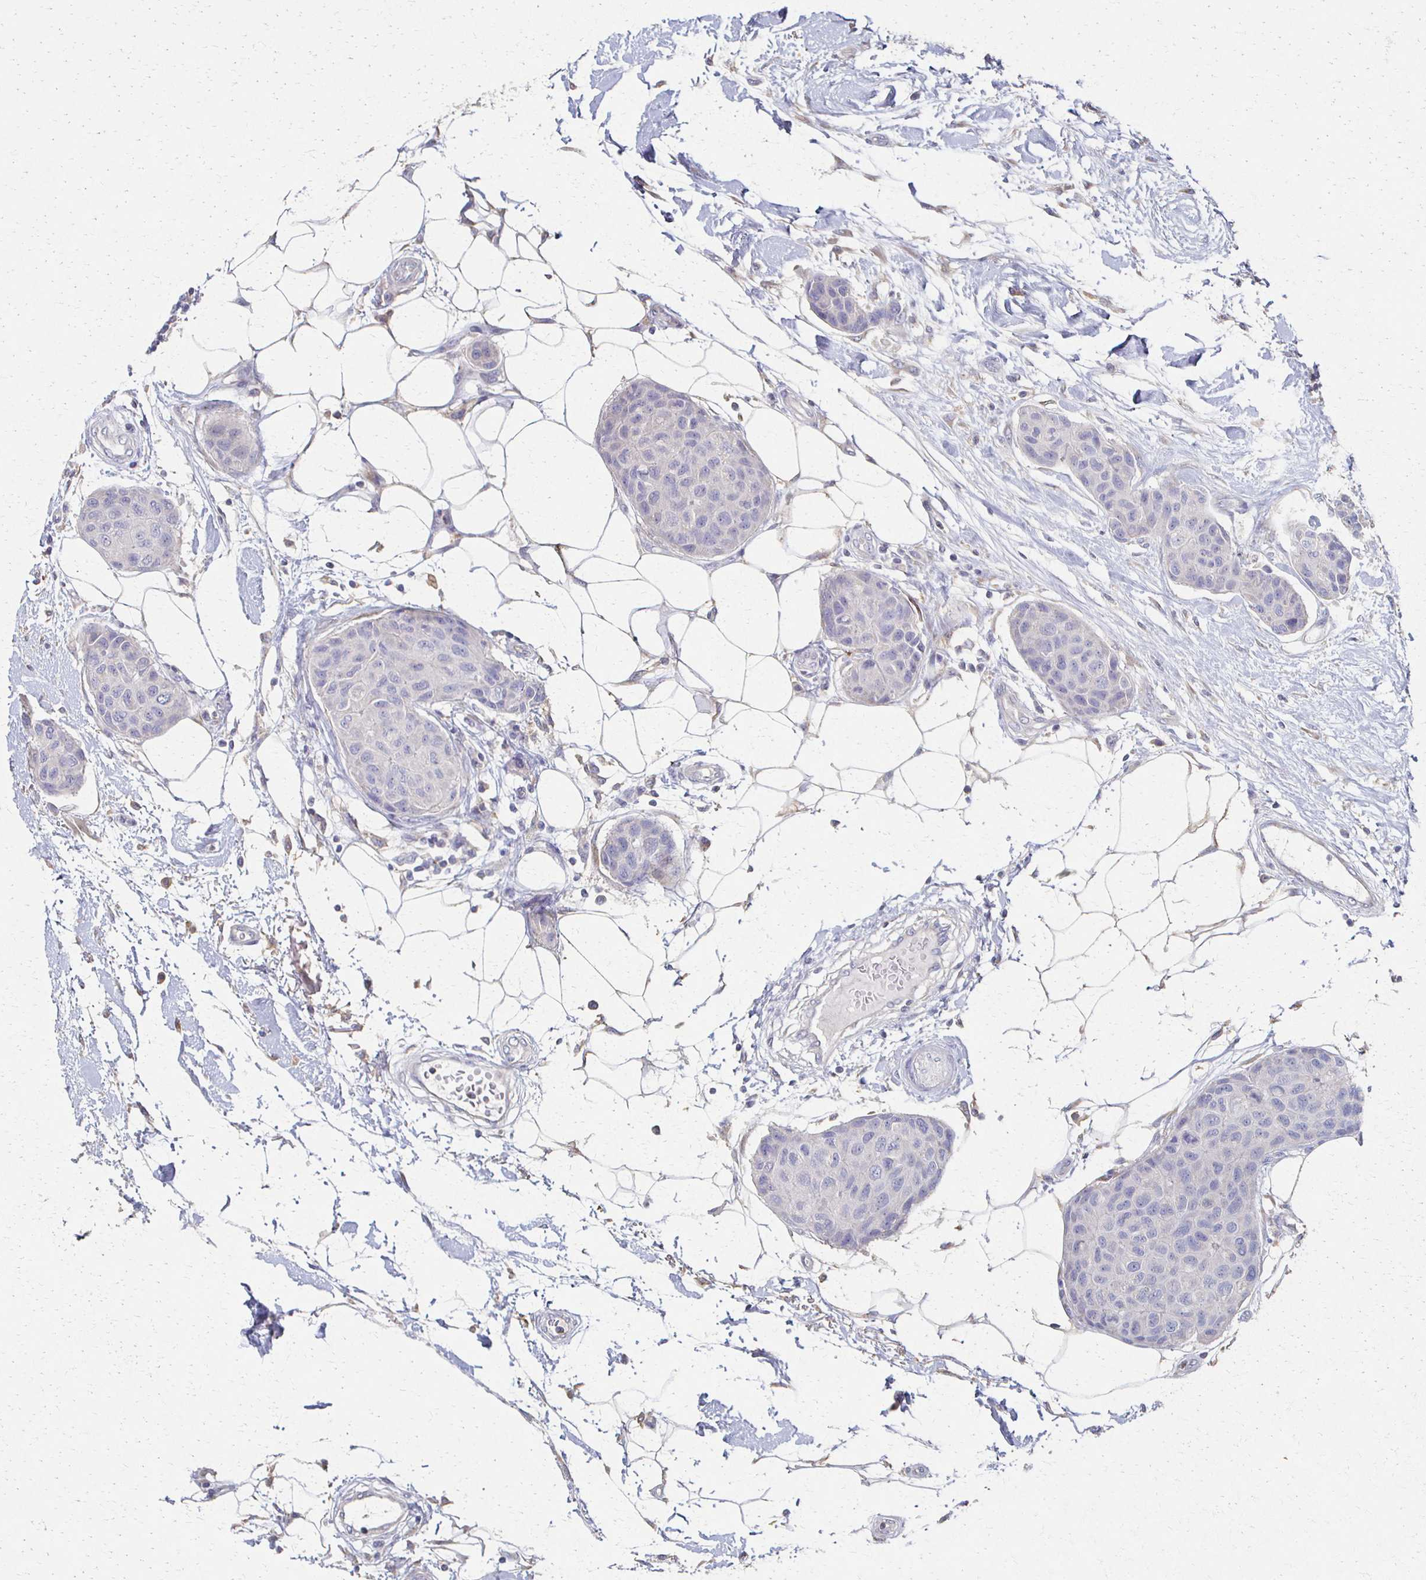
{"staining": {"intensity": "negative", "quantity": "none", "location": "none"}, "tissue": "breast cancer", "cell_type": "Tumor cells", "image_type": "cancer", "snomed": [{"axis": "morphology", "description": "Duct carcinoma"}, {"axis": "topography", "description": "Breast"}, {"axis": "topography", "description": "Lymph node"}], "caption": "Tumor cells show no significant protein positivity in breast cancer. (IHC, brightfield microscopy, high magnification).", "gene": "CX3CR1", "patient": {"sex": "female", "age": 80}}